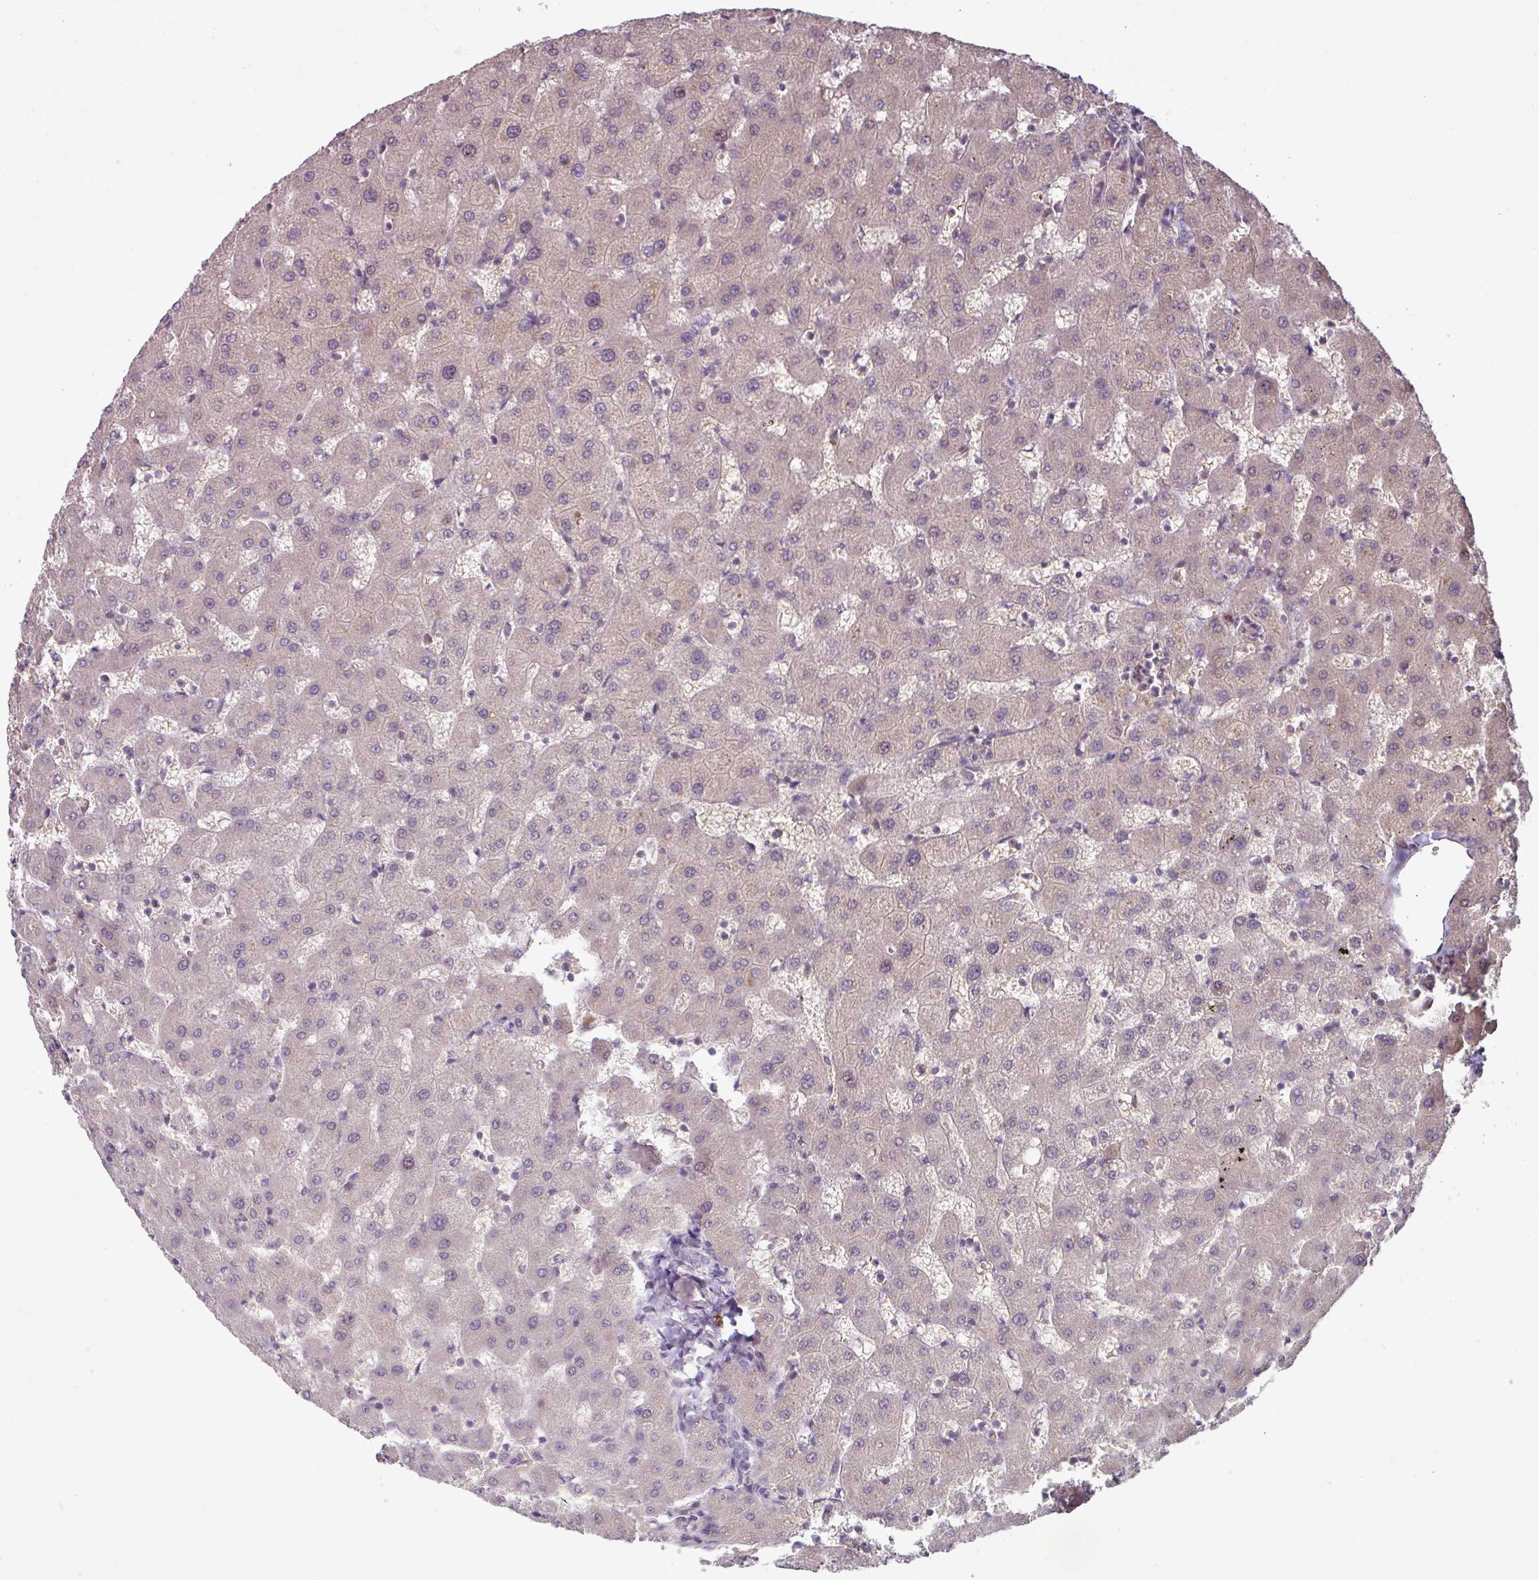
{"staining": {"intensity": "negative", "quantity": "none", "location": "none"}, "tissue": "liver", "cell_type": "Cholangiocytes", "image_type": "normal", "snomed": [{"axis": "morphology", "description": "Normal tissue, NOS"}, {"axis": "topography", "description": "Liver"}], "caption": "The micrograph shows no staining of cholangiocytes in normal liver. The staining was performed using DAB to visualize the protein expression in brown, while the nuclei were stained in blue with hematoxylin (Magnification: 20x).", "gene": "SLC5A10", "patient": {"sex": "female", "age": 63}}